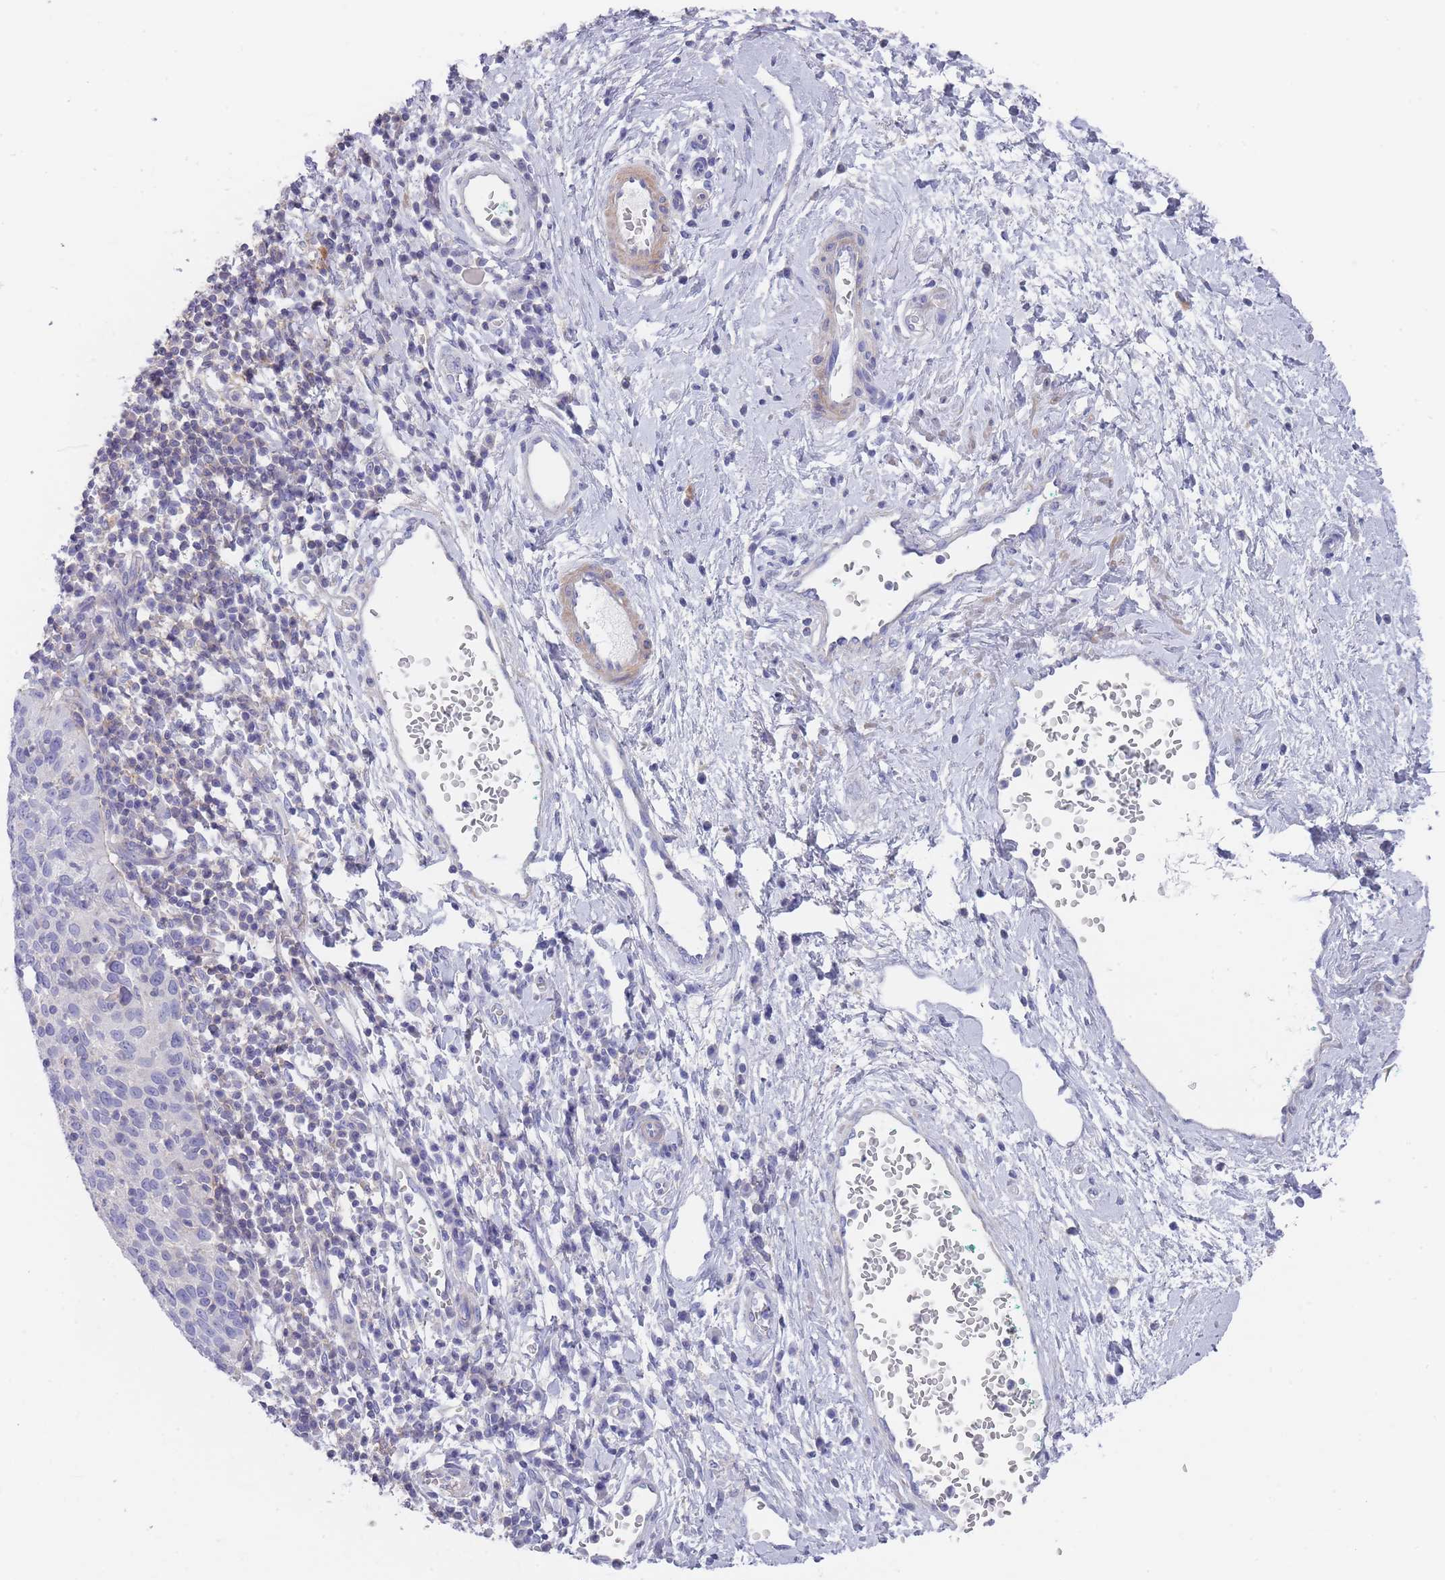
{"staining": {"intensity": "negative", "quantity": "none", "location": "none"}, "tissue": "cervical cancer", "cell_type": "Tumor cells", "image_type": "cancer", "snomed": [{"axis": "morphology", "description": "Squamous cell carcinoma, NOS"}, {"axis": "topography", "description": "Cervix"}], "caption": "IHC photomicrograph of squamous cell carcinoma (cervical) stained for a protein (brown), which demonstrates no positivity in tumor cells.", "gene": "SCCPDH", "patient": {"sex": "female", "age": 30}}